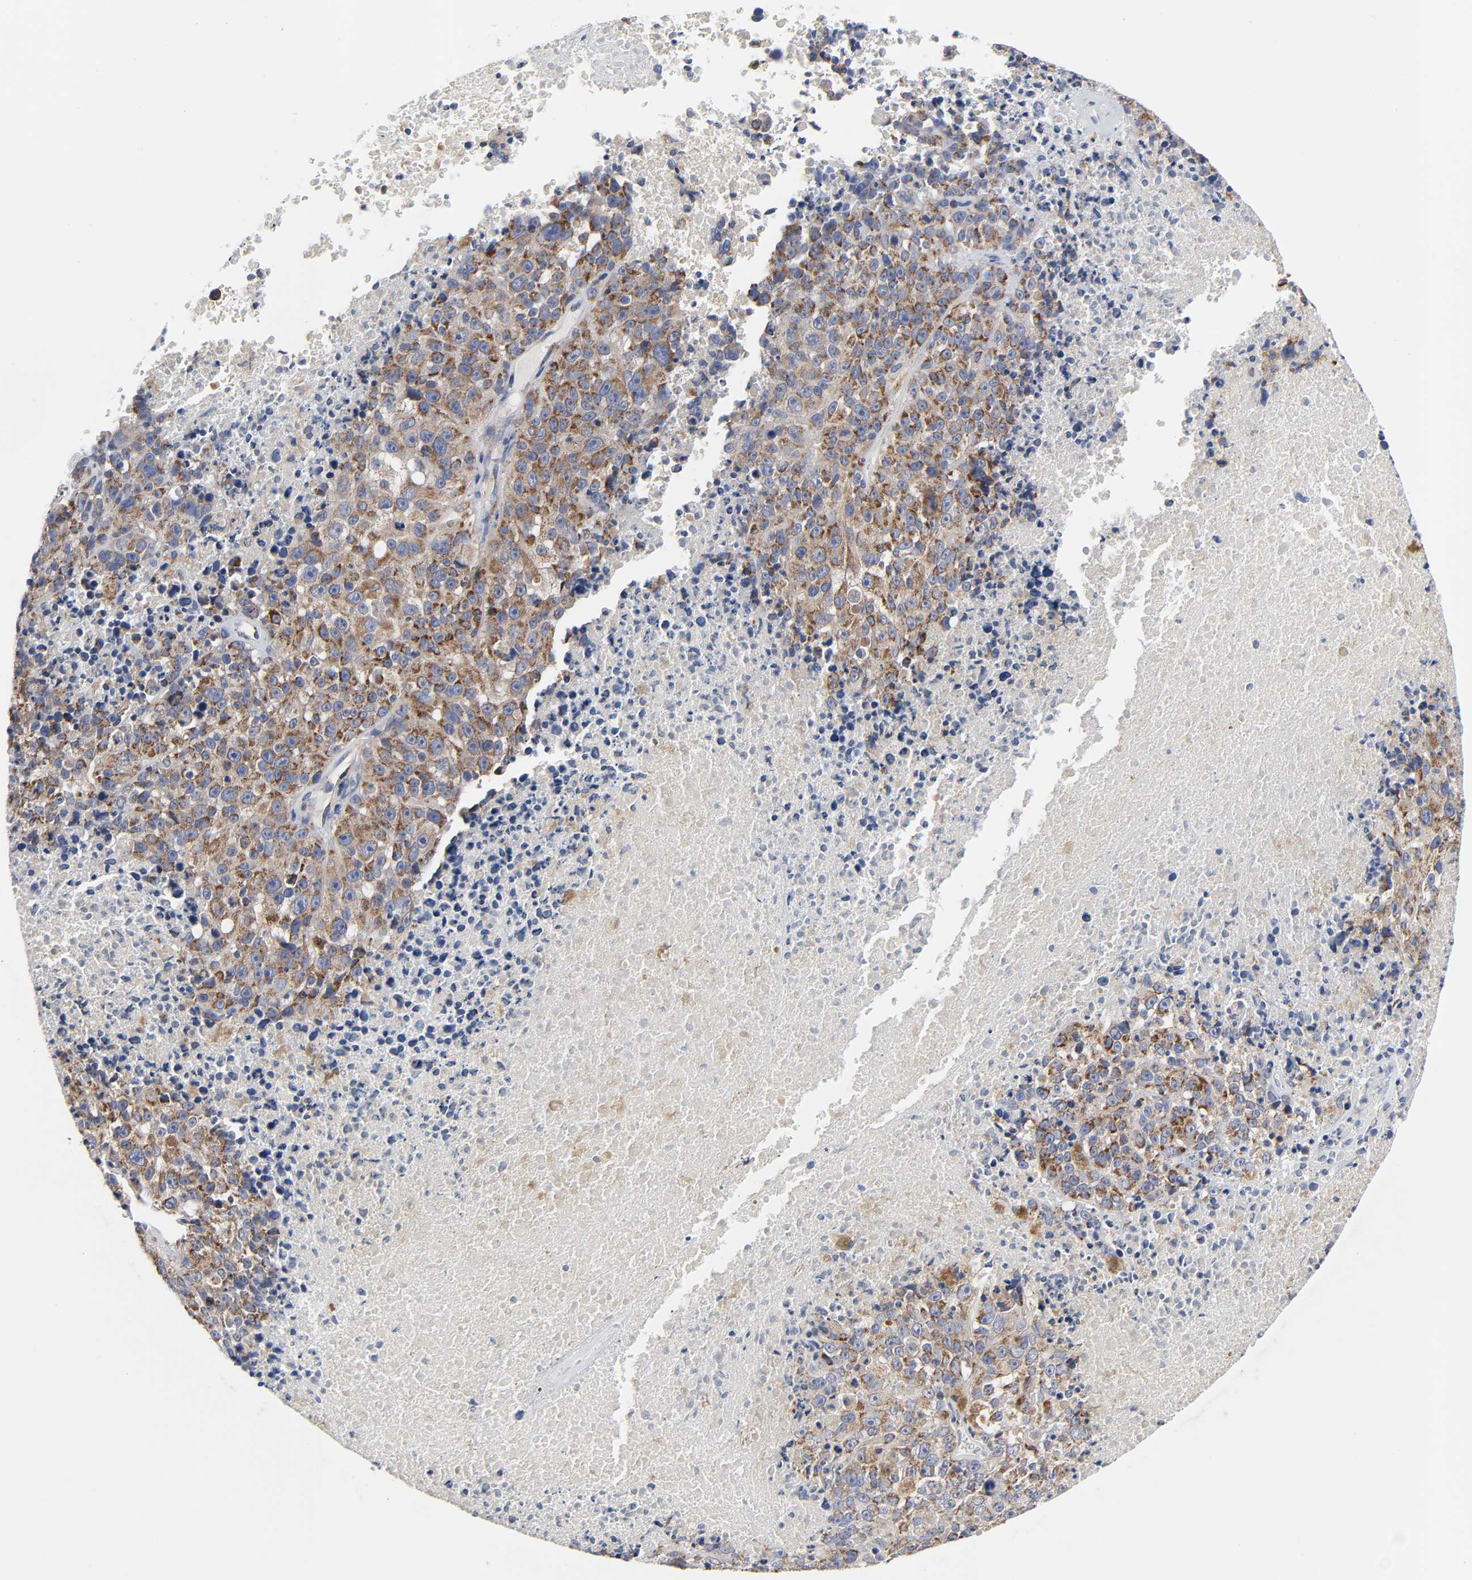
{"staining": {"intensity": "strong", "quantity": ">75%", "location": "cytoplasmic/membranous"}, "tissue": "melanoma", "cell_type": "Tumor cells", "image_type": "cancer", "snomed": [{"axis": "morphology", "description": "Malignant melanoma, Metastatic site"}, {"axis": "topography", "description": "Cerebral cortex"}], "caption": "This micrograph reveals immunohistochemistry (IHC) staining of melanoma, with high strong cytoplasmic/membranous positivity in approximately >75% of tumor cells.", "gene": "AOPEP", "patient": {"sex": "female", "age": 52}}